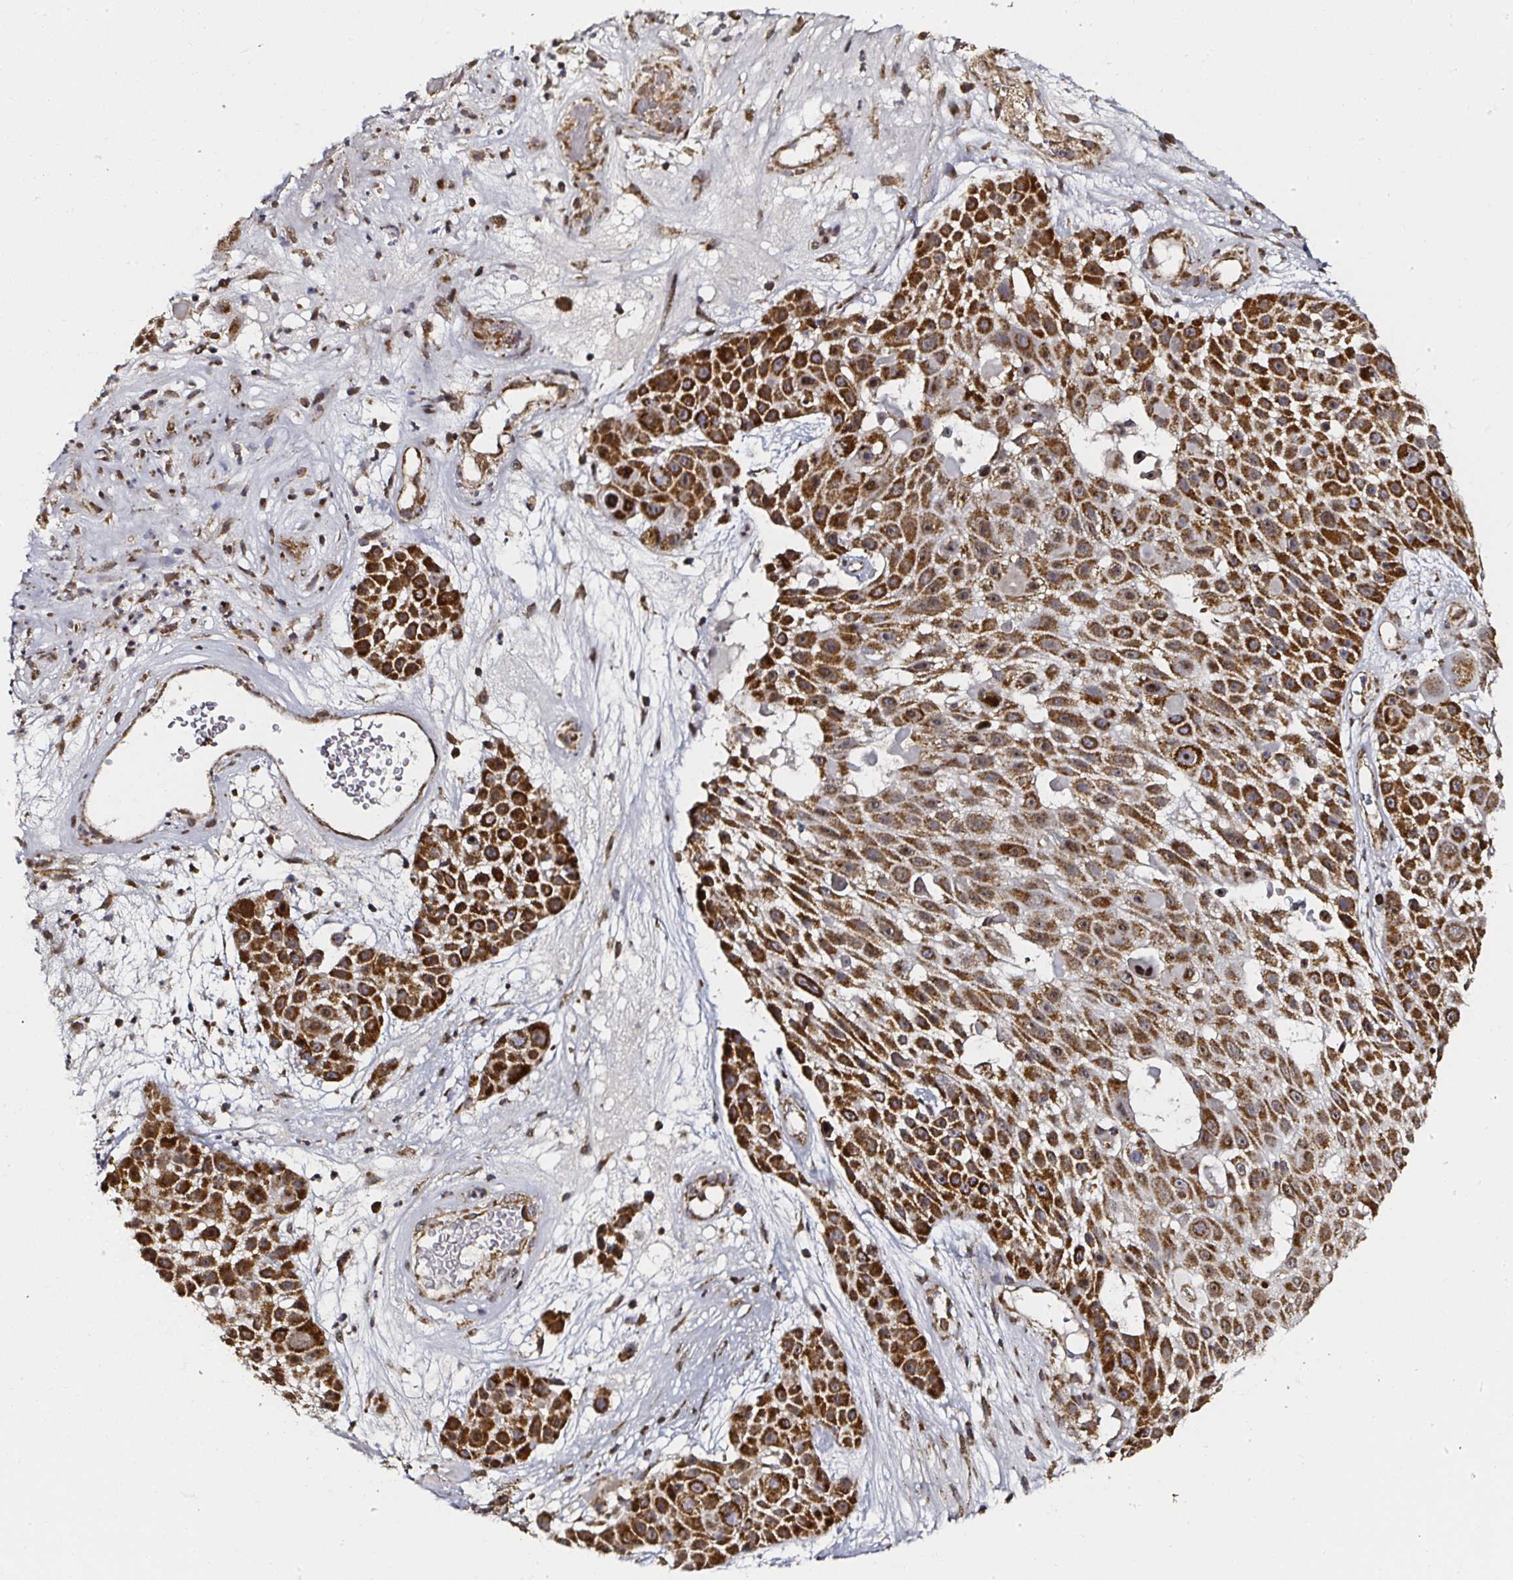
{"staining": {"intensity": "strong", "quantity": ">75%", "location": "cytoplasmic/membranous"}, "tissue": "skin cancer", "cell_type": "Tumor cells", "image_type": "cancer", "snomed": [{"axis": "morphology", "description": "Squamous cell carcinoma, NOS"}, {"axis": "topography", "description": "Skin"}], "caption": "Squamous cell carcinoma (skin) stained for a protein (brown) reveals strong cytoplasmic/membranous positive expression in about >75% of tumor cells.", "gene": "ATAD3B", "patient": {"sex": "female", "age": 86}}